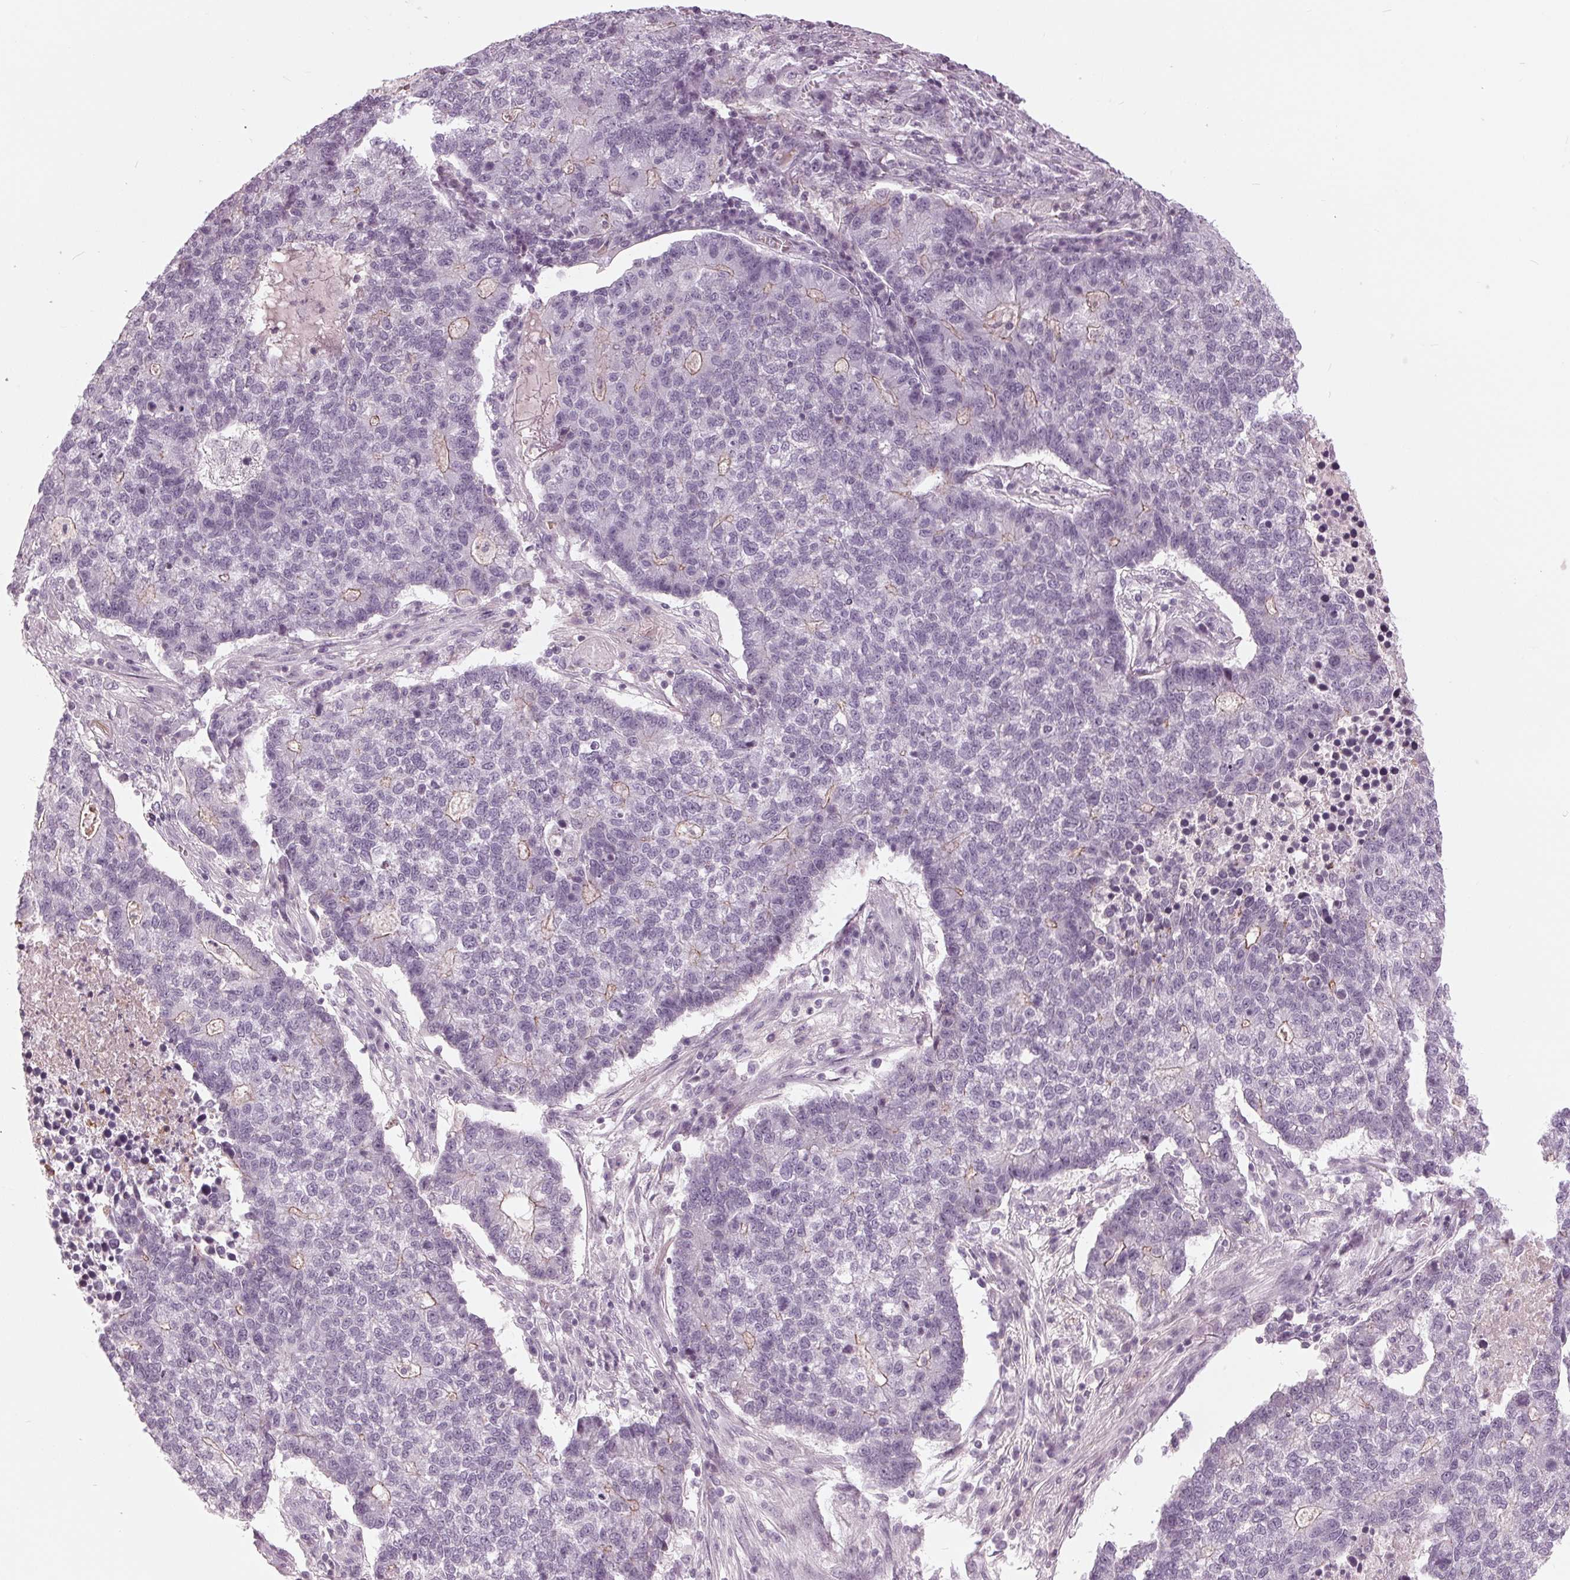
{"staining": {"intensity": "moderate", "quantity": "<25%", "location": "cytoplasmic/membranous"}, "tissue": "lung cancer", "cell_type": "Tumor cells", "image_type": "cancer", "snomed": [{"axis": "morphology", "description": "Adenocarcinoma, NOS"}, {"axis": "topography", "description": "Lung"}], "caption": "A brown stain shows moderate cytoplasmic/membranous expression of a protein in human adenocarcinoma (lung) tumor cells.", "gene": "SLC9A4", "patient": {"sex": "male", "age": 57}}